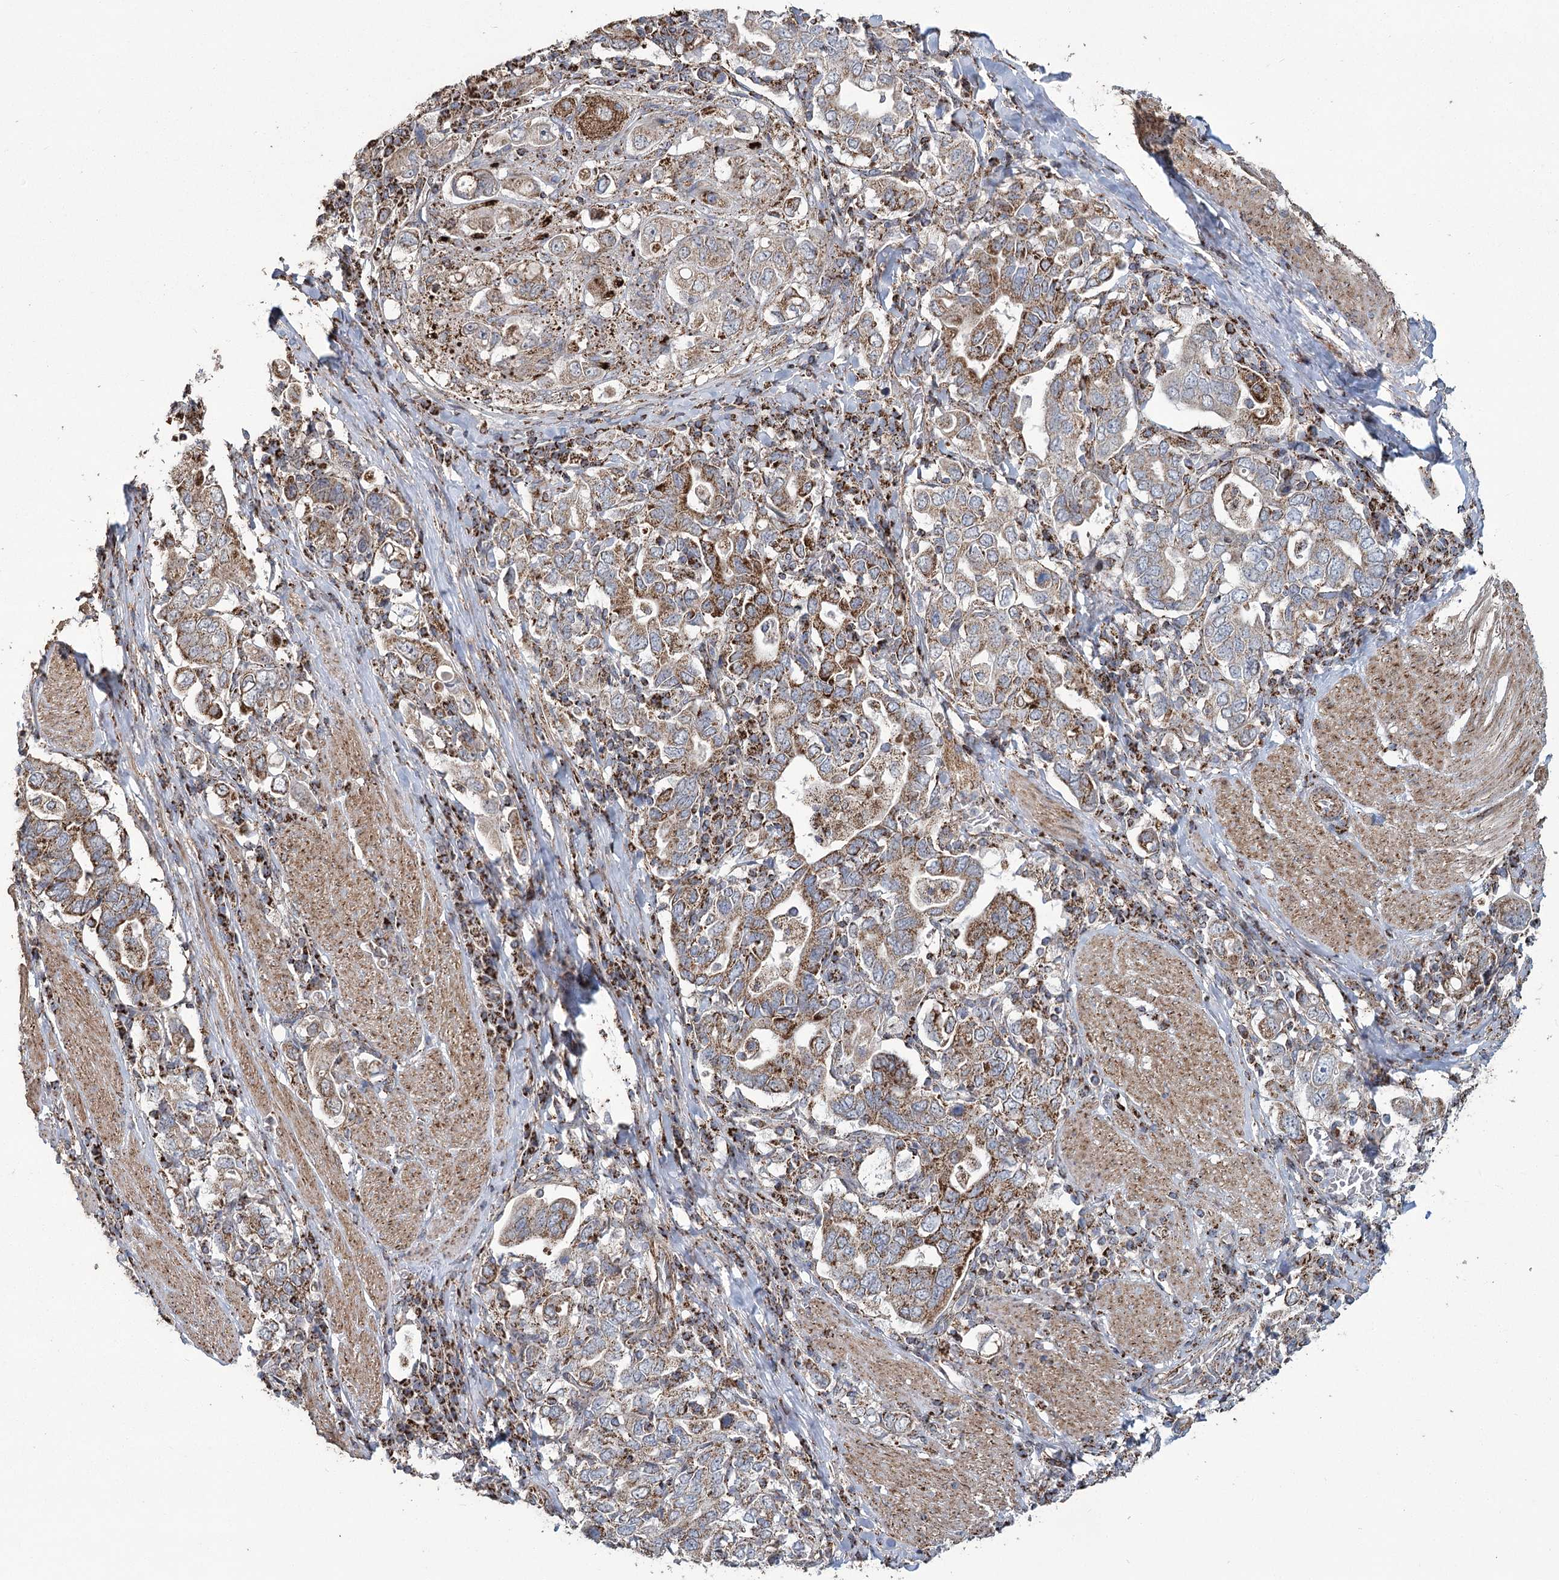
{"staining": {"intensity": "strong", "quantity": ">75%", "location": "cytoplasmic/membranous"}, "tissue": "stomach cancer", "cell_type": "Tumor cells", "image_type": "cancer", "snomed": [{"axis": "morphology", "description": "Adenocarcinoma, NOS"}, {"axis": "topography", "description": "Stomach, upper"}], "caption": "A brown stain labels strong cytoplasmic/membranous staining of a protein in adenocarcinoma (stomach) tumor cells. The staining was performed using DAB, with brown indicating positive protein expression. Nuclei are stained blue with hematoxylin.", "gene": "RANBP3L", "patient": {"sex": "male", "age": 62}}